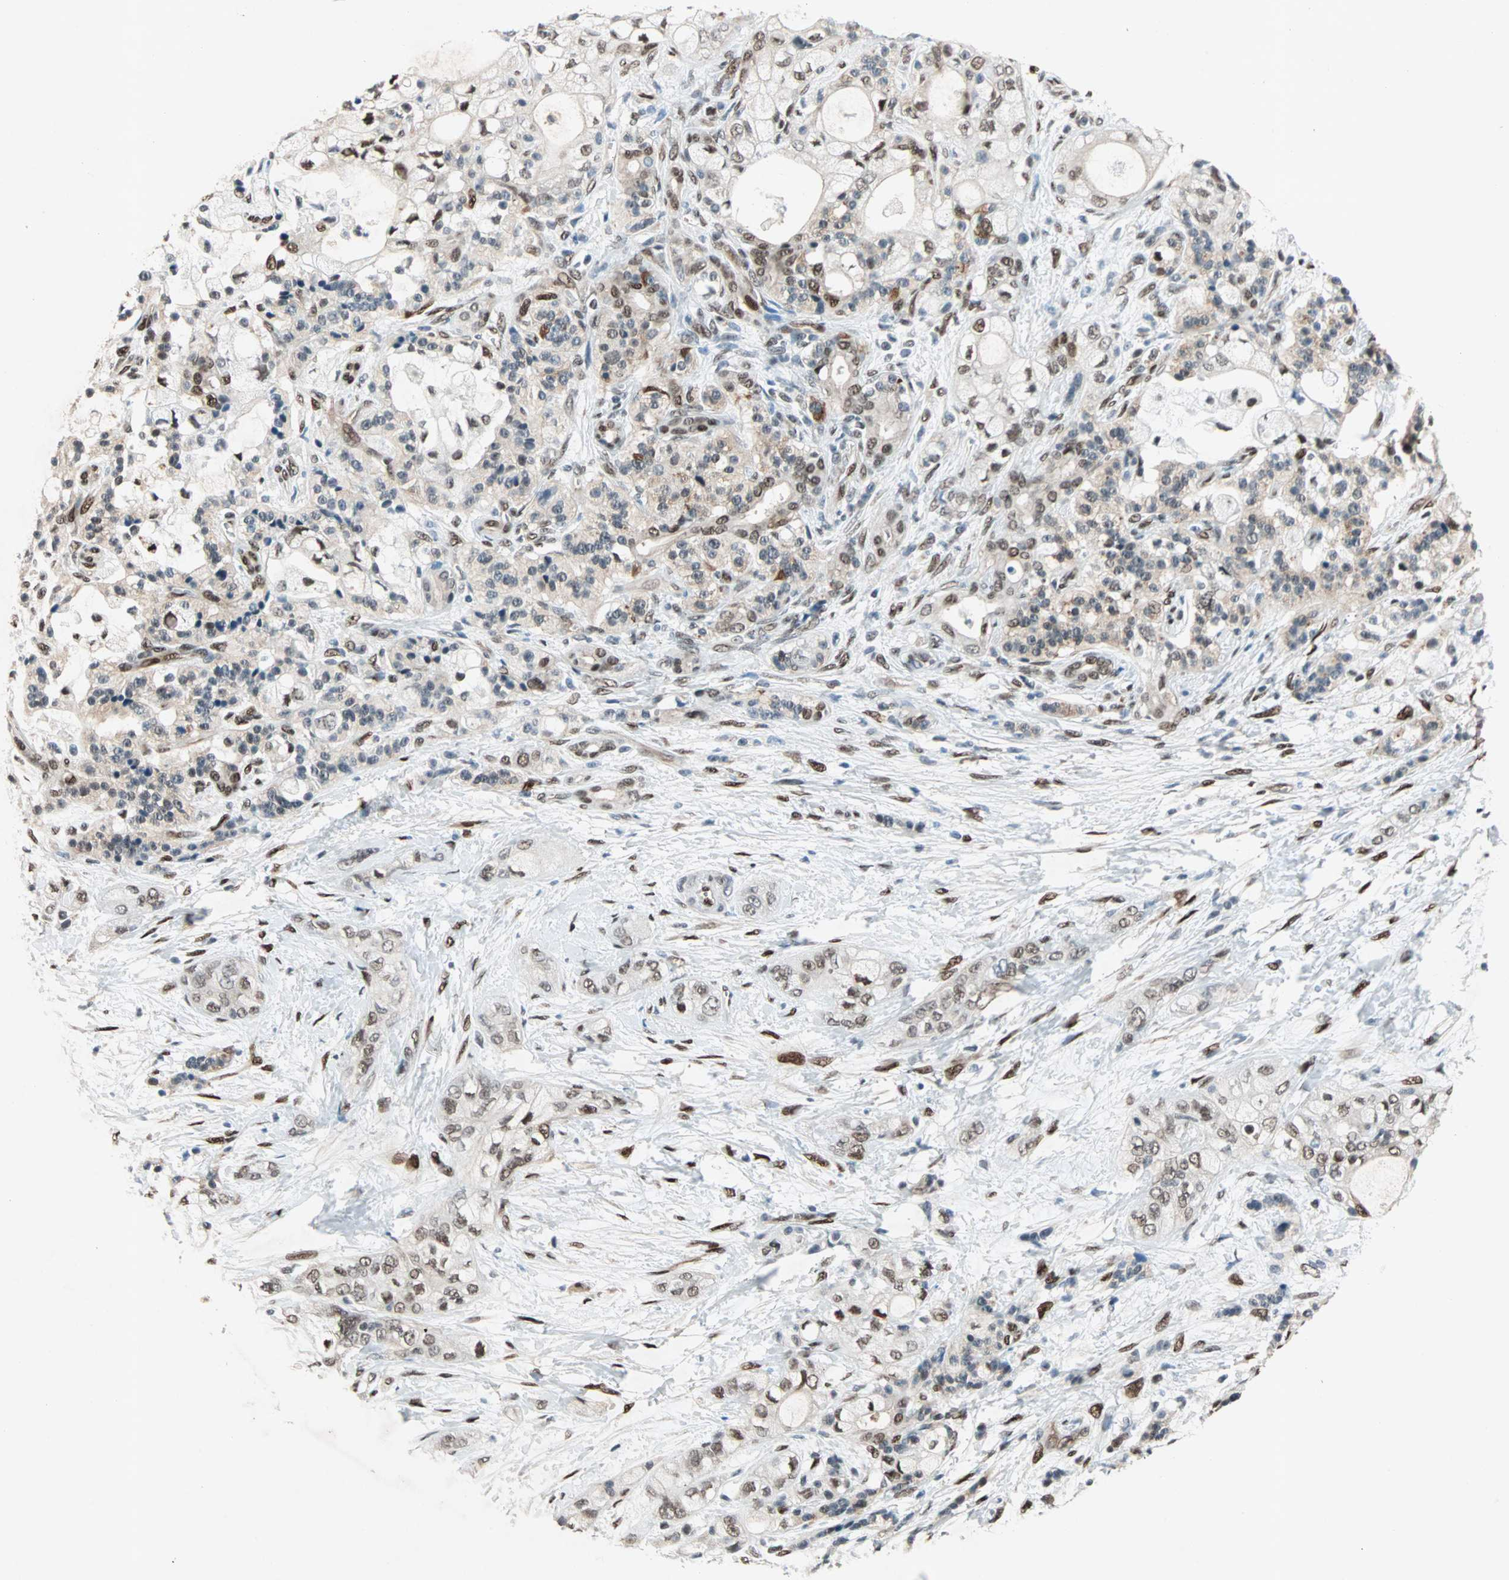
{"staining": {"intensity": "moderate", "quantity": "25%-75%", "location": "nuclear"}, "tissue": "pancreatic cancer", "cell_type": "Tumor cells", "image_type": "cancer", "snomed": [{"axis": "morphology", "description": "Adenocarcinoma, NOS"}, {"axis": "topography", "description": "Pancreas"}], "caption": "Immunohistochemical staining of pancreatic adenocarcinoma reveals medium levels of moderate nuclear protein expression in about 25%-75% of tumor cells. Ihc stains the protein in brown and the nuclei are stained blue.", "gene": "WWTR1", "patient": {"sex": "male", "age": 70}}